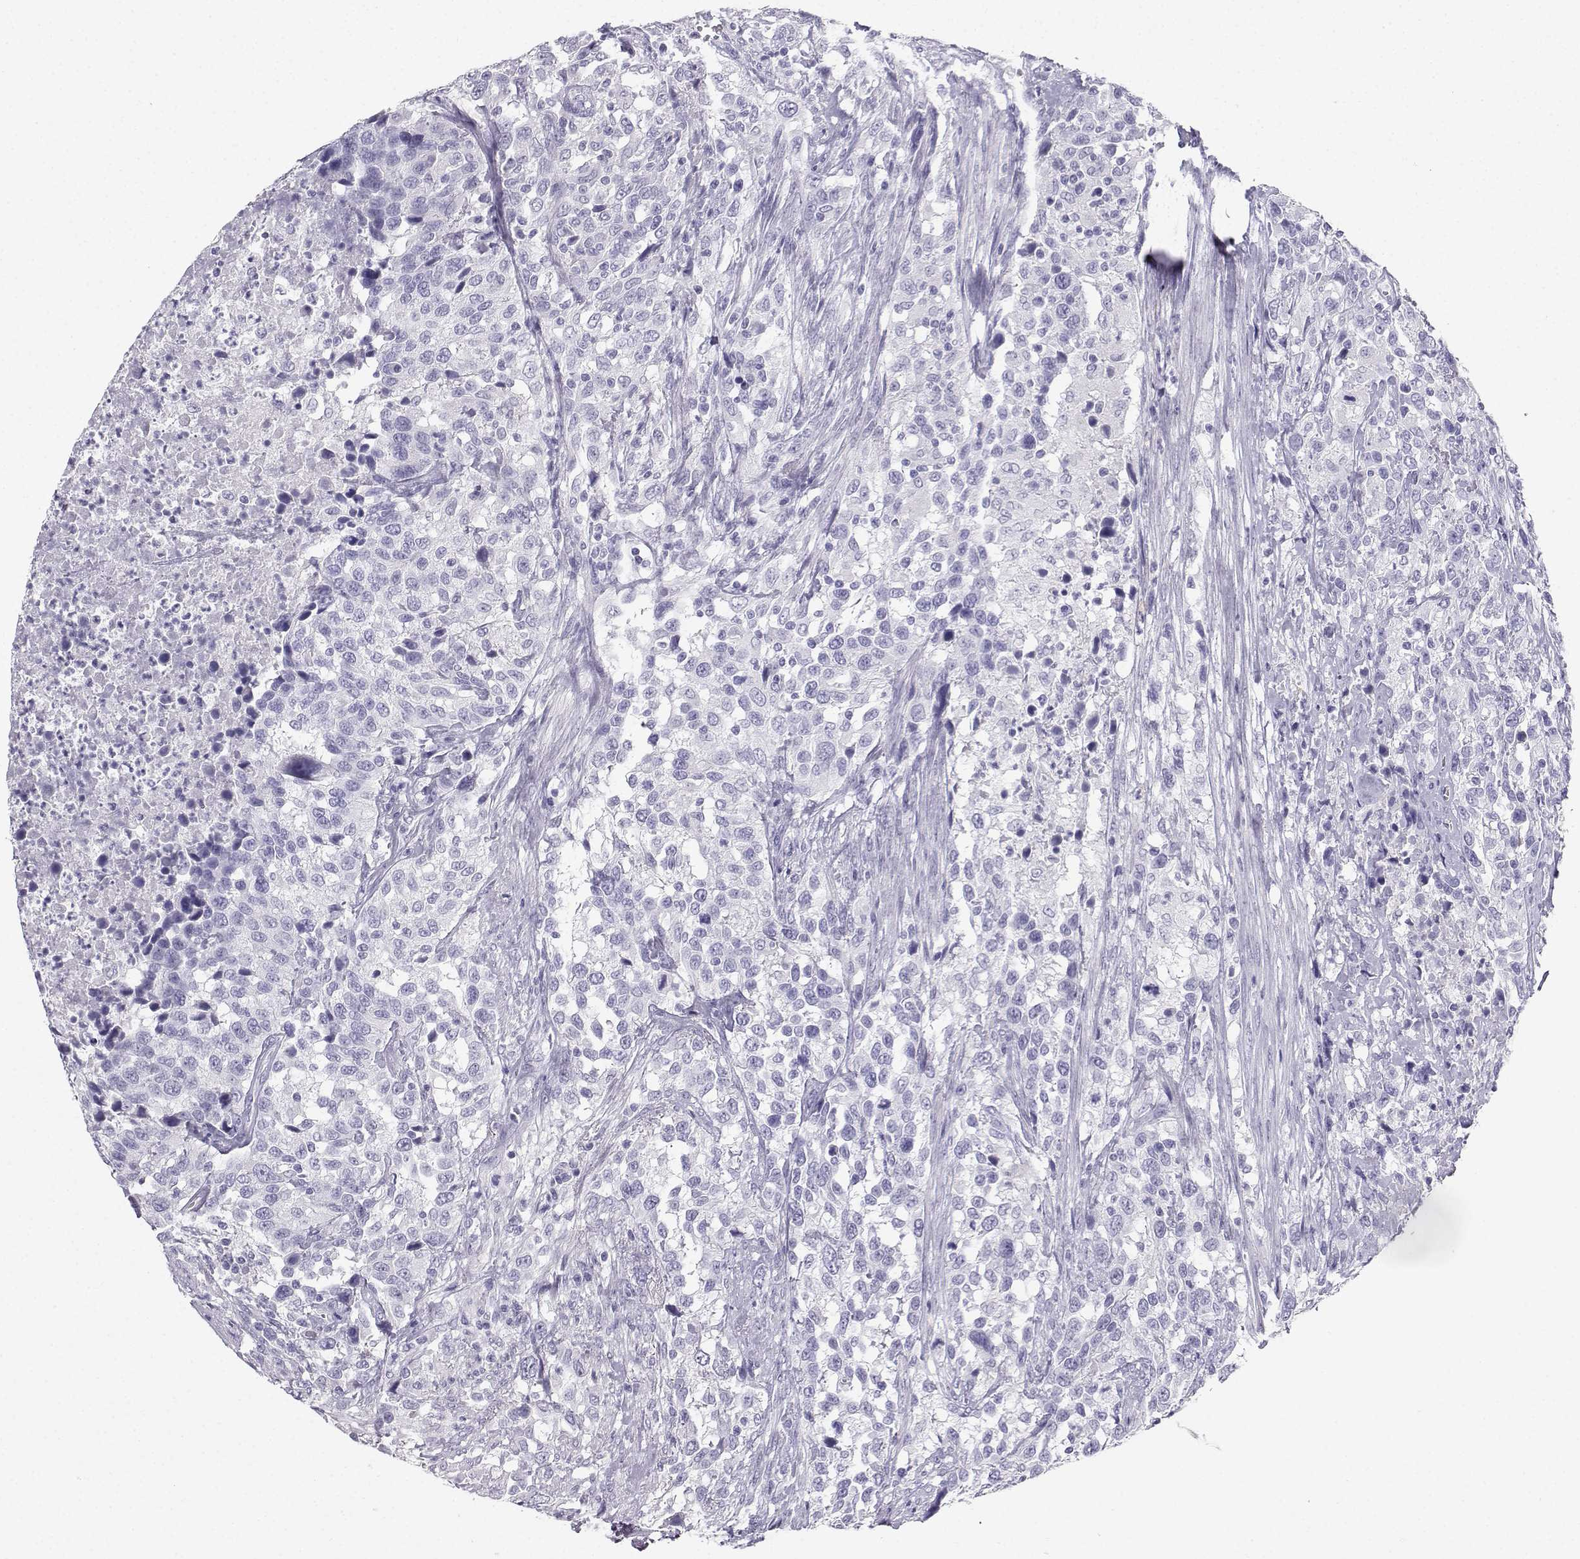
{"staining": {"intensity": "negative", "quantity": "none", "location": "none"}, "tissue": "urothelial cancer", "cell_type": "Tumor cells", "image_type": "cancer", "snomed": [{"axis": "morphology", "description": "Urothelial carcinoma, NOS"}, {"axis": "morphology", "description": "Urothelial carcinoma, High grade"}, {"axis": "topography", "description": "Urinary bladder"}], "caption": "Protein analysis of urothelial cancer demonstrates no significant staining in tumor cells.", "gene": "IQCD", "patient": {"sex": "female", "age": 64}}